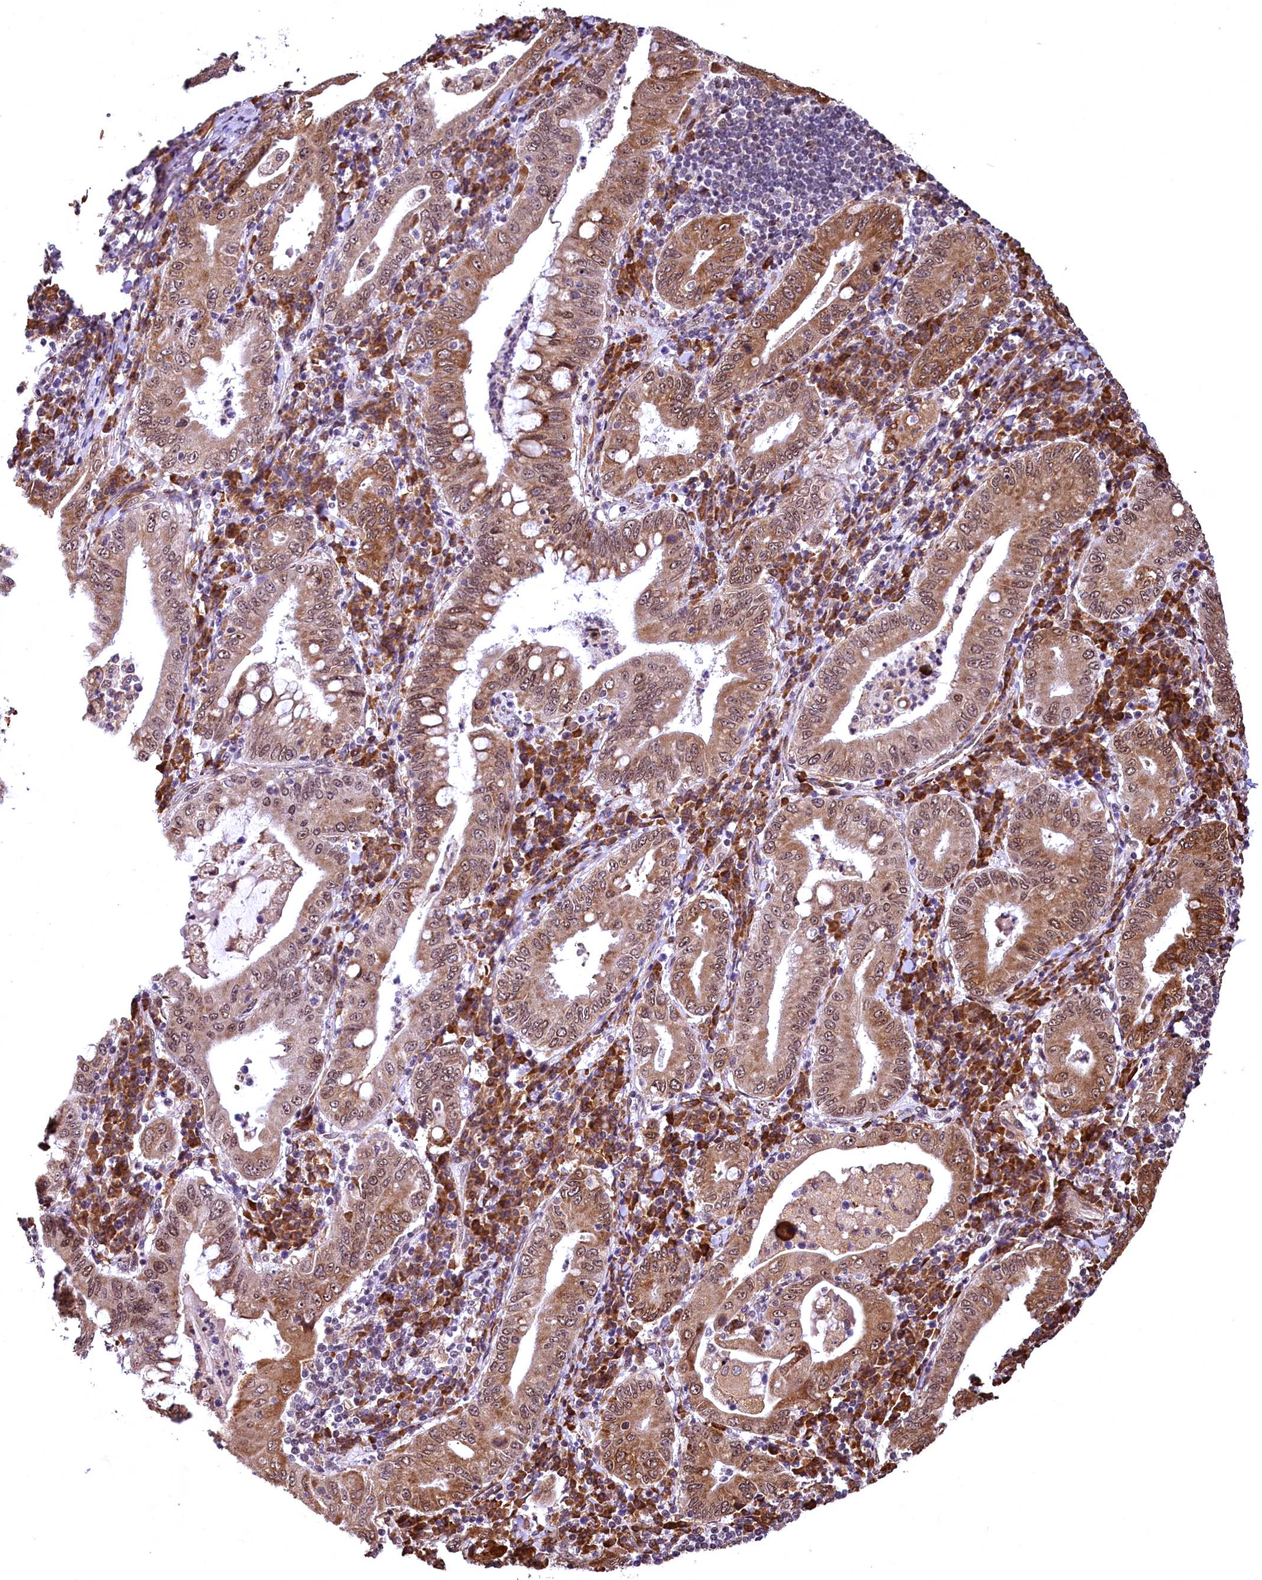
{"staining": {"intensity": "moderate", "quantity": ">75%", "location": "cytoplasmic/membranous,nuclear"}, "tissue": "stomach cancer", "cell_type": "Tumor cells", "image_type": "cancer", "snomed": [{"axis": "morphology", "description": "Normal tissue, NOS"}, {"axis": "morphology", "description": "Adenocarcinoma, NOS"}, {"axis": "topography", "description": "Esophagus"}, {"axis": "topography", "description": "Stomach, upper"}, {"axis": "topography", "description": "Peripheral nerve tissue"}], "caption": "A histopathology image showing moderate cytoplasmic/membranous and nuclear positivity in about >75% of tumor cells in adenocarcinoma (stomach), as visualized by brown immunohistochemical staining.", "gene": "PDS5B", "patient": {"sex": "male", "age": 62}}